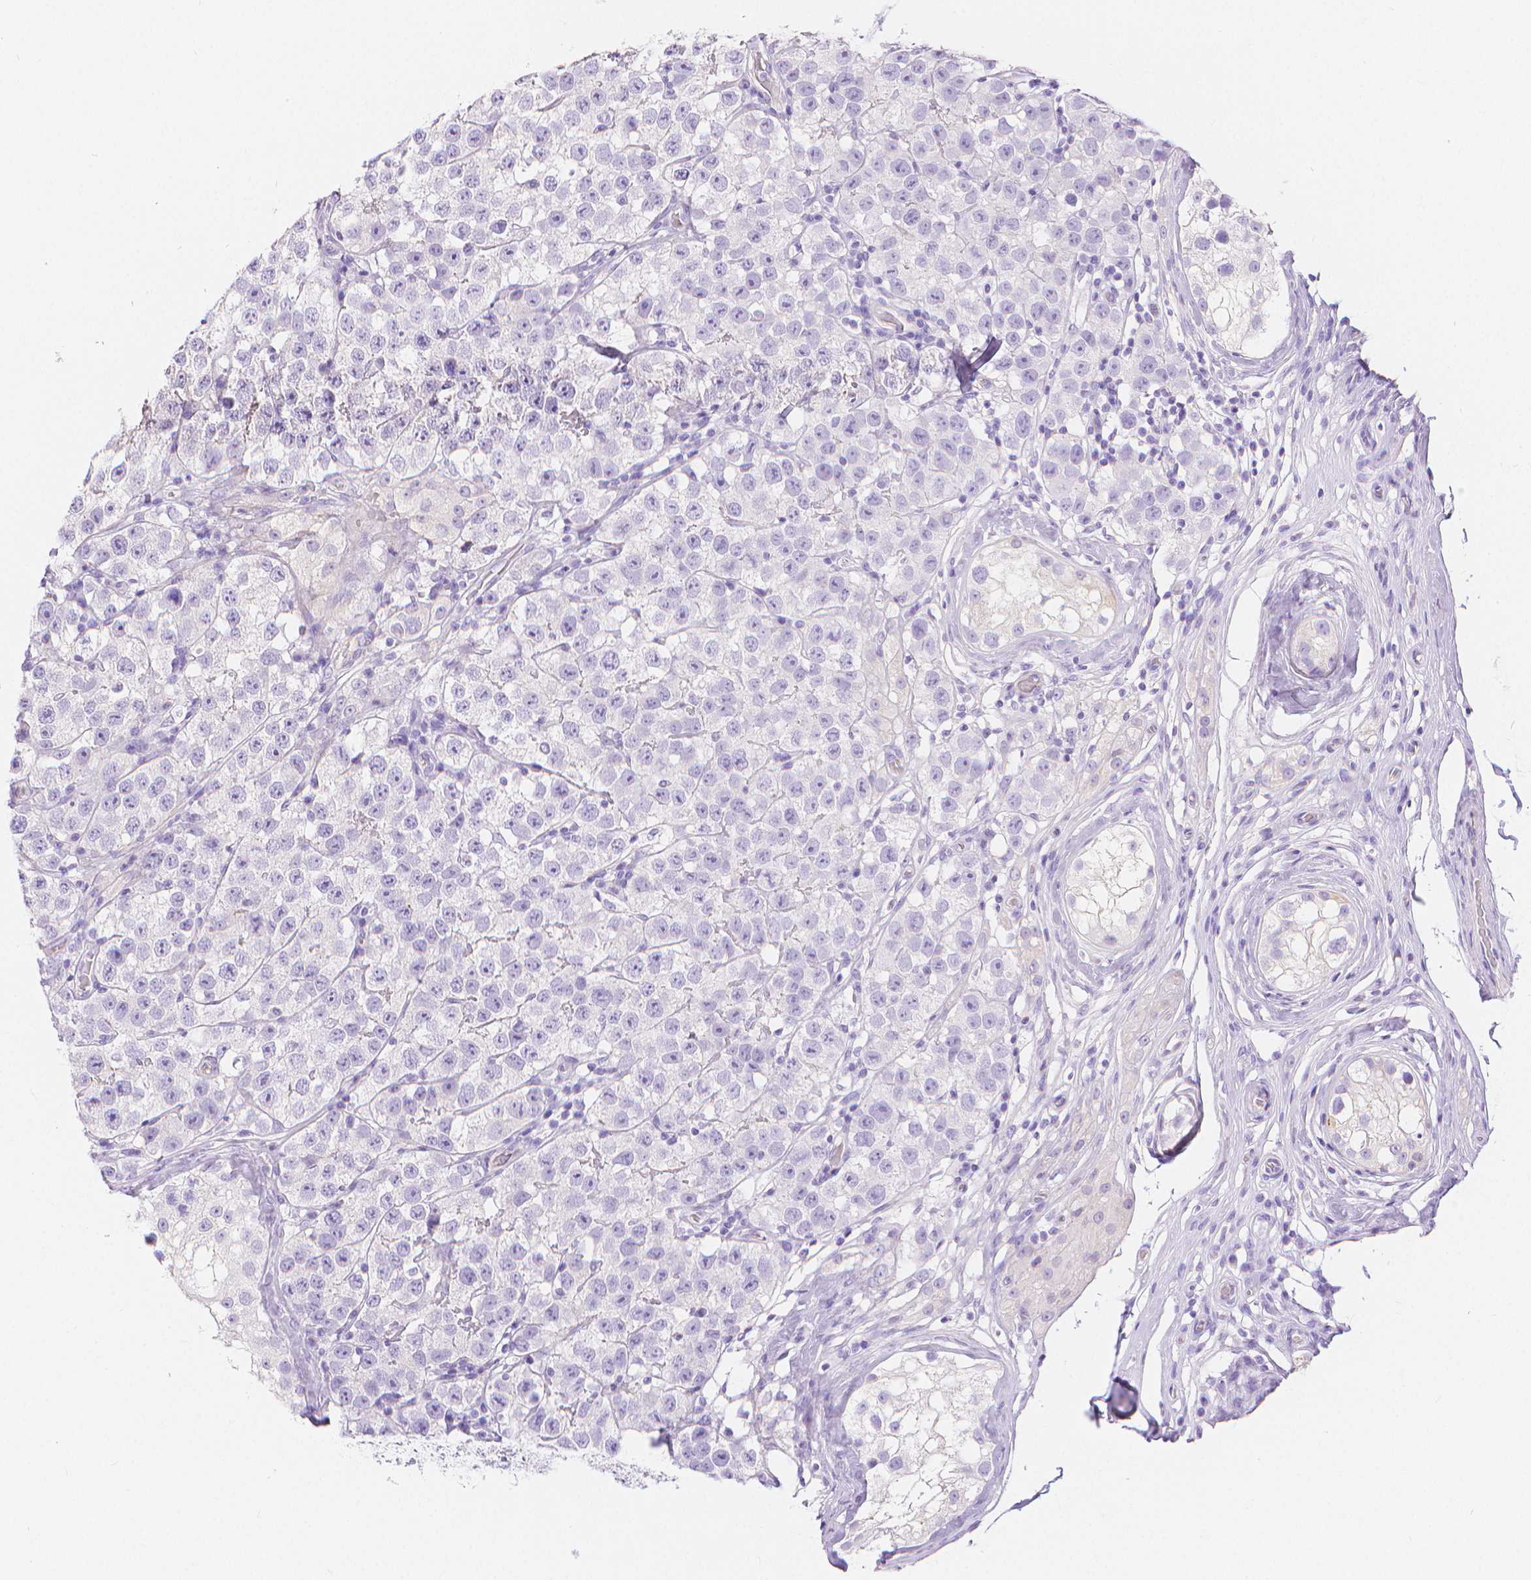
{"staining": {"intensity": "negative", "quantity": "none", "location": "none"}, "tissue": "testis cancer", "cell_type": "Tumor cells", "image_type": "cancer", "snomed": [{"axis": "morphology", "description": "Seminoma, NOS"}, {"axis": "topography", "description": "Testis"}], "caption": "Tumor cells show no significant staining in testis seminoma.", "gene": "SLC27A5", "patient": {"sex": "male", "age": 34}}